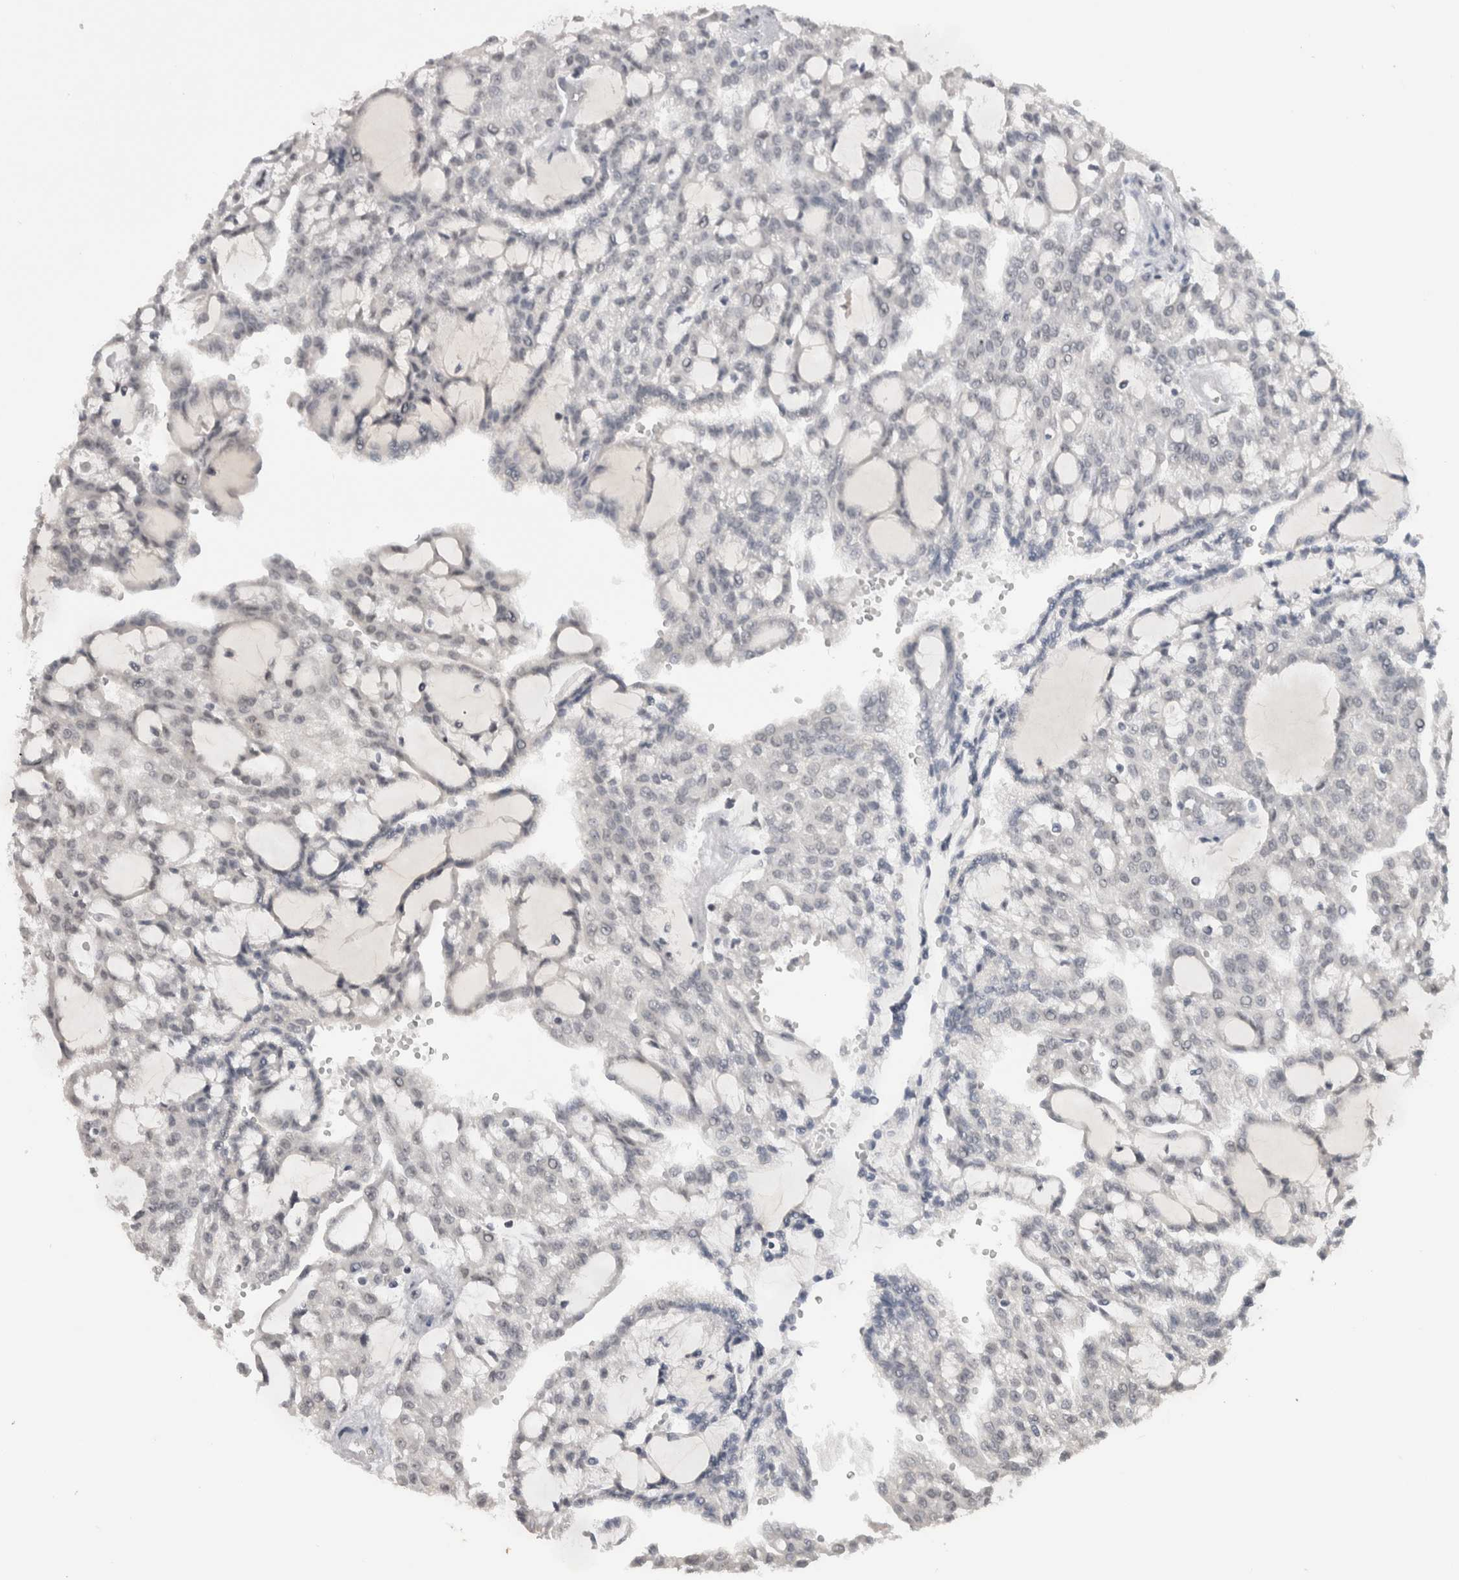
{"staining": {"intensity": "negative", "quantity": "none", "location": "none"}, "tissue": "renal cancer", "cell_type": "Tumor cells", "image_type": "cancer", "snomed": [{"axis": "morphology", "description": "Adenocarcinoma, NOS"}, {"axis": "topography", "description": "Kidney"}], "caption": "Tumor cells show no significant staining in renal cancer.", "gene": "DAXX", "patient": {"sex": "male", "age": 63}}